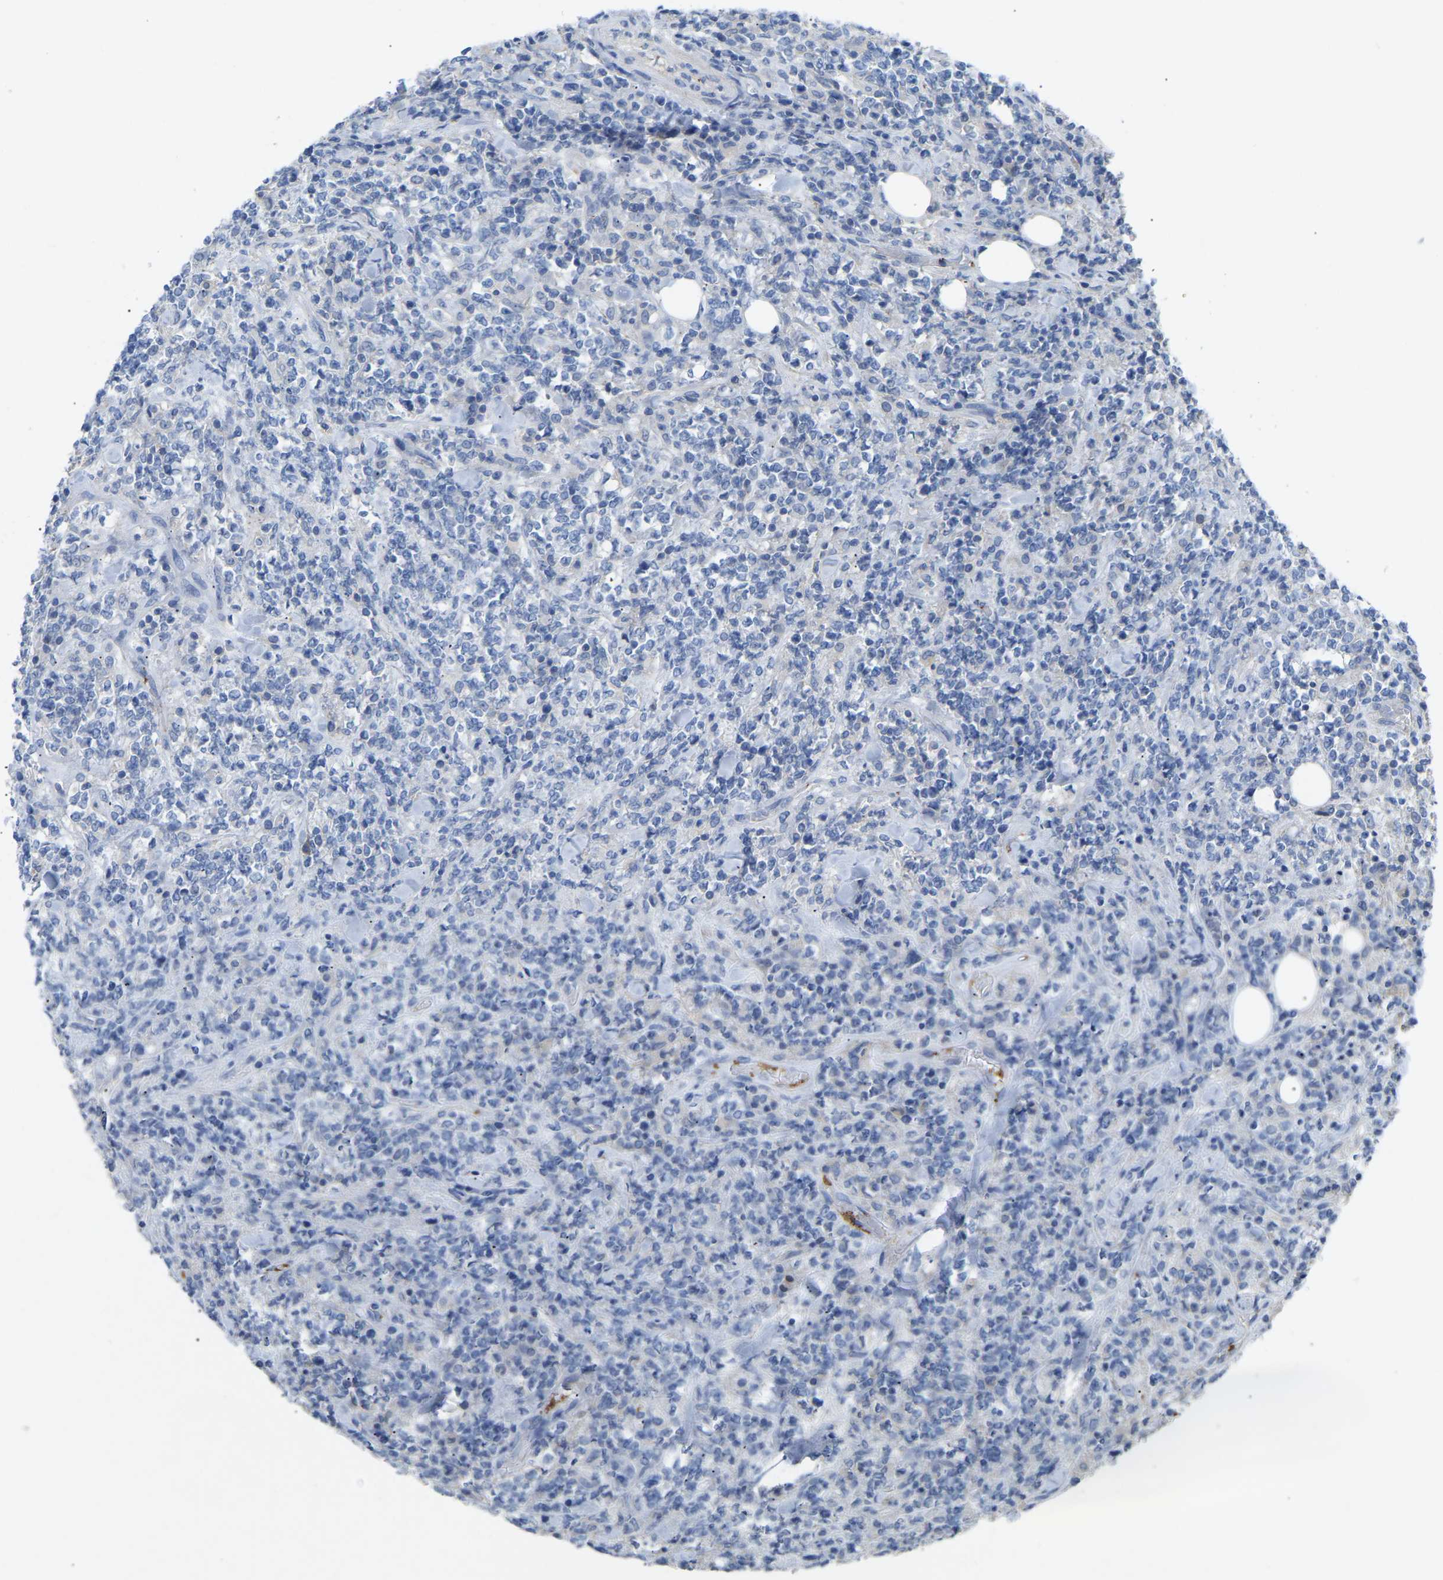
{"staining": {"intensity": "negative", "quantity": "none", "location": "none"}, "tissue": "lymphoma", "cell_type": "Tumor cells", "image_type": "cancer", "snomed": [{"axis": "morphology", "description": "Malignant lymphoma, non-Hodgkin's type, High grade"}, {"axis": "topography", "description": "Soft tissue"}], "caption": "The histopathology image reveals no significant expression in tumor cells of malignant lymphoma, non-Hodgkin's type (high-grade). (DAB (3,3'-diaminobenzidine) immunohistochemistry (IHC) with hematoxylin counter stain).", "gene": "ZNF449", "patient": {"sex": "male", "age": 18}}